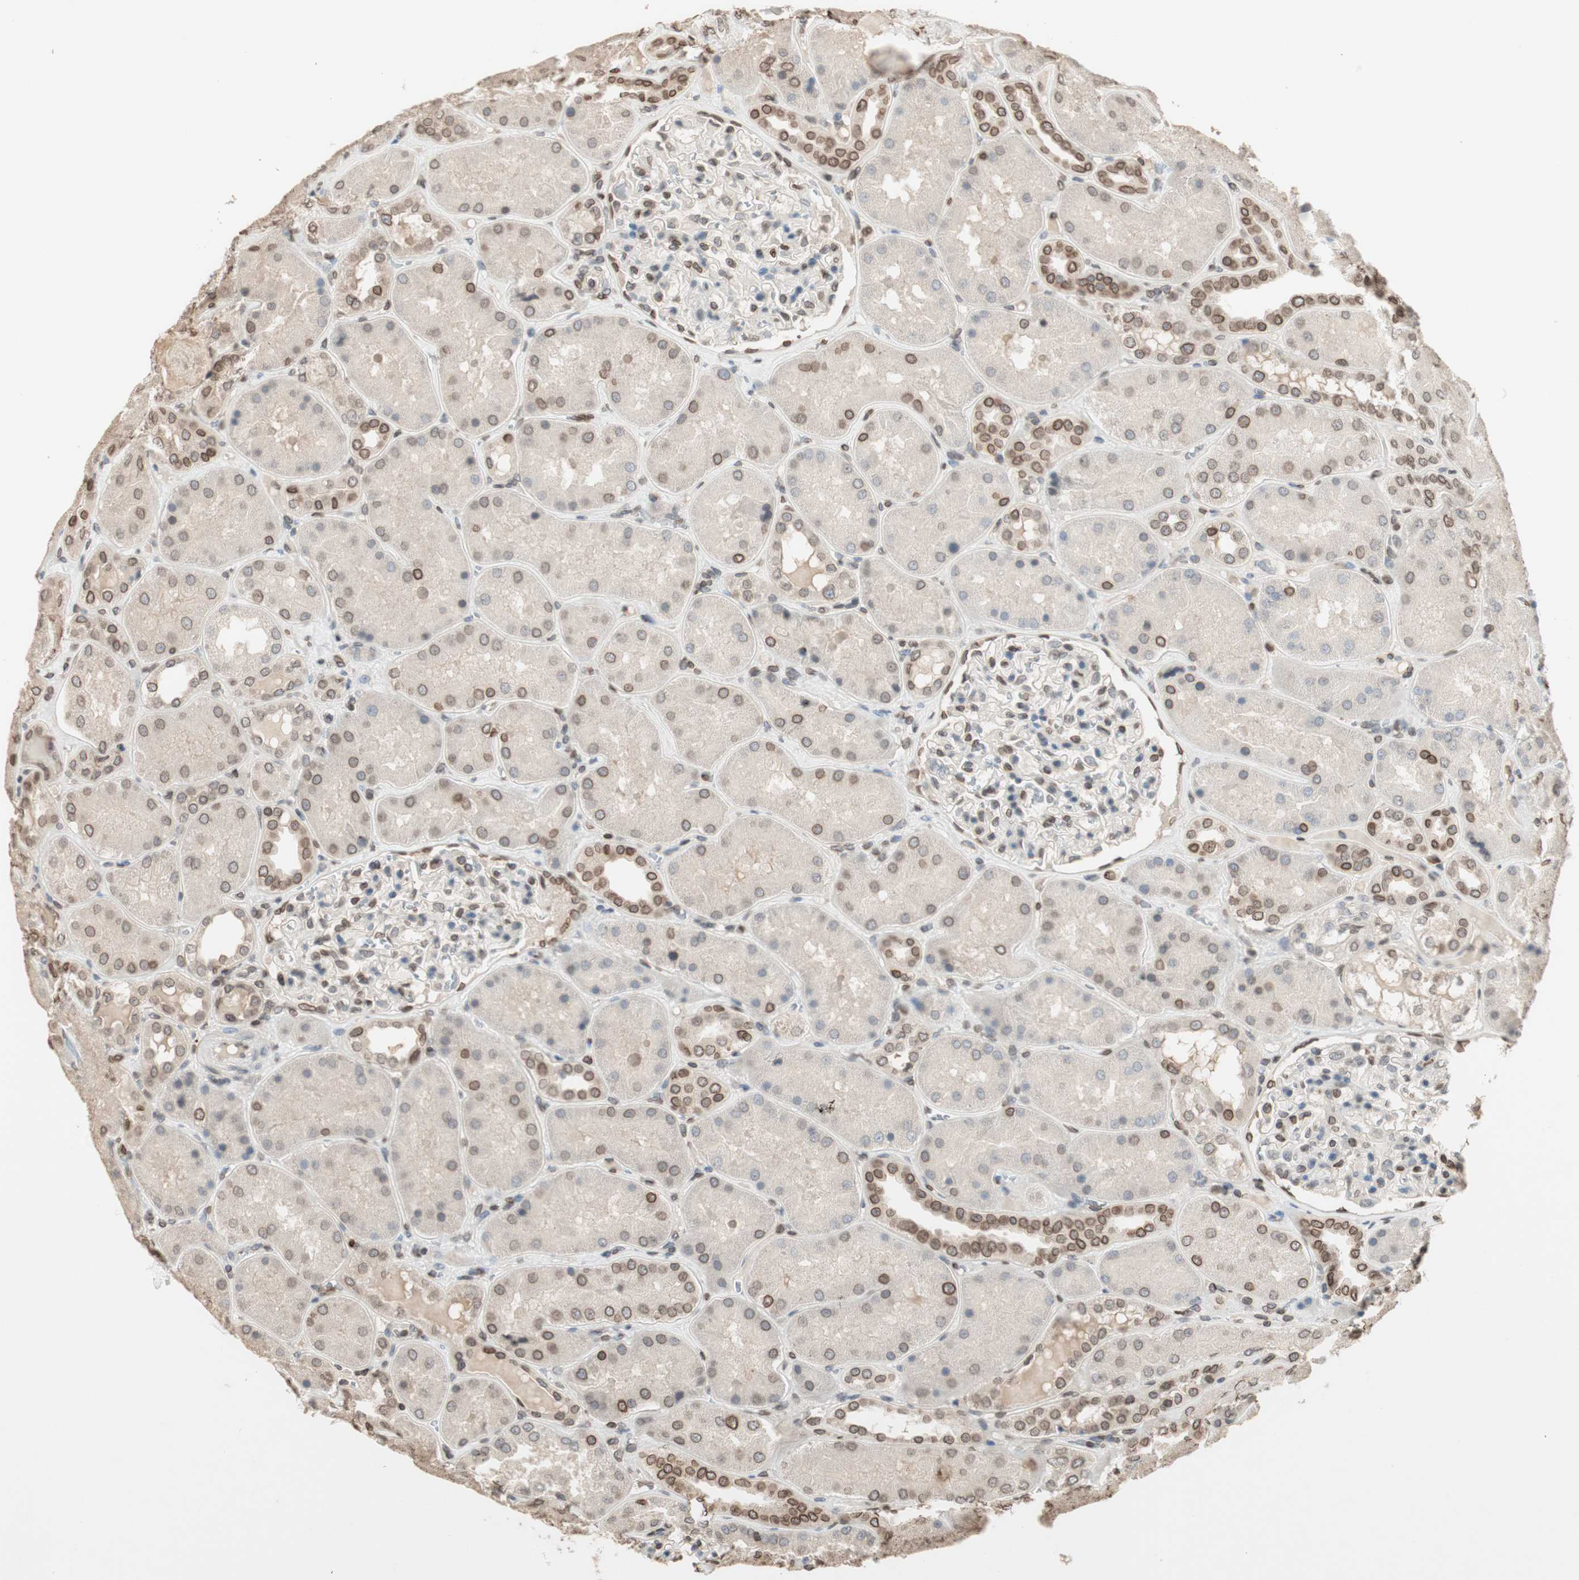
{"staining": {"intensity": "moderate", "quantity": "25%-75%", "location": "nuclear"}, "tissue": "kidney", "cell_type": "Cells in glomeruli", "image_type": "normal", "snomed": [{"axis": "morphology", "description": "Normal tissue, NOS"}, {"axis": "topography", "description": "Kidney"}], "caption": "The micrograph demonstrates staining of normal kidney, revealing moderate nuclear protein expression (brown color) within cells in glomeruli. Using DAB (brown) and hematoxylin (blue) stains, captured at high magnification using brightfield microscopy.", "gene": "TMPO", "patient": {"sex": "female", "age": 56}}